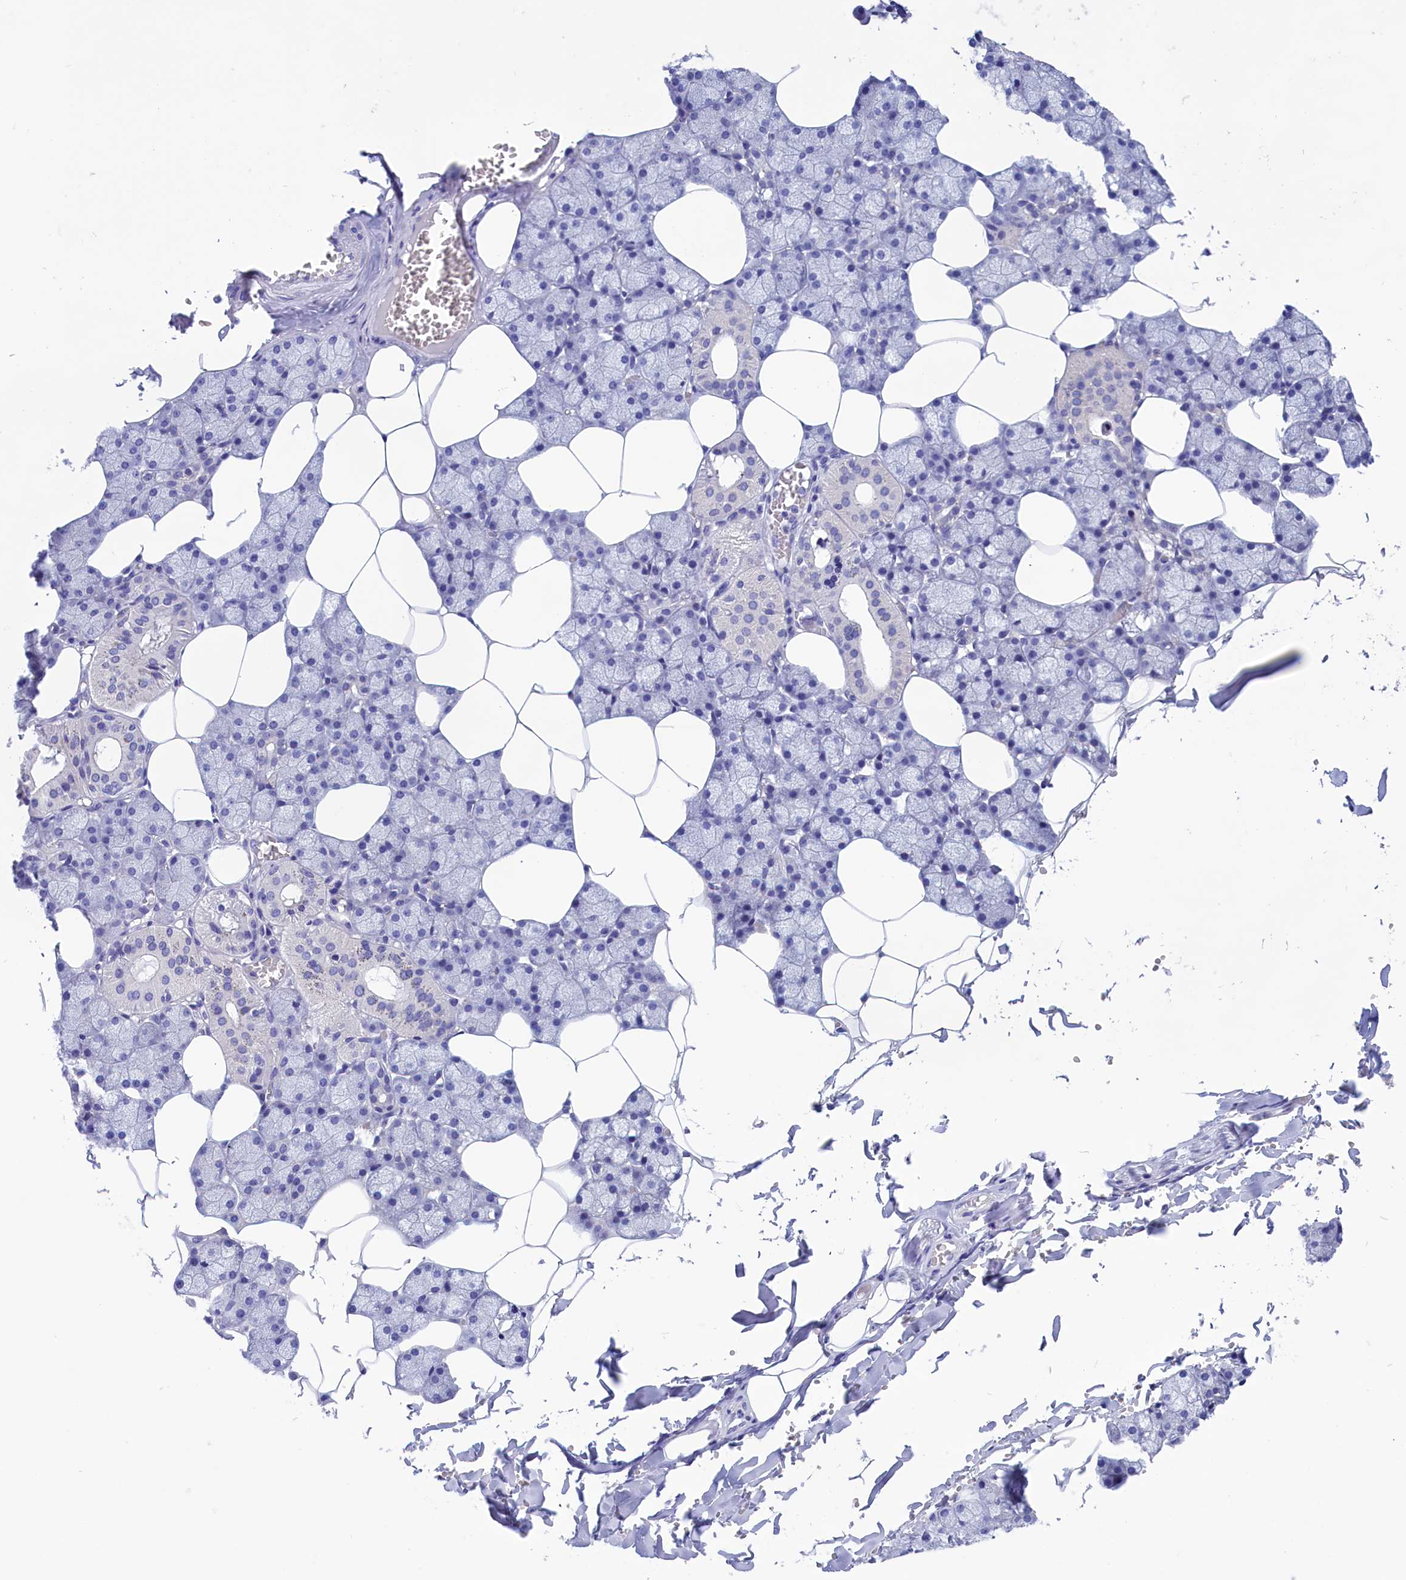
{"staining": {"intensity": "negative", "quantity": "none", "location": "none"}, "tissue": "salivary gland", "cell_type": "Glandular cells", "image_type": "normal", "snomed": [{"axis": "morphology", "description": "Normal tissue, NOS"}, {"axis": "topography", "description": "Salivary gland"}], "caption": "A histopathology image of human salivary gland is negative for staining in glandular cells. Nuclei are stained in blue.", "gene": "VPS35L", "patient": {"sex": "male", "age": 62}}